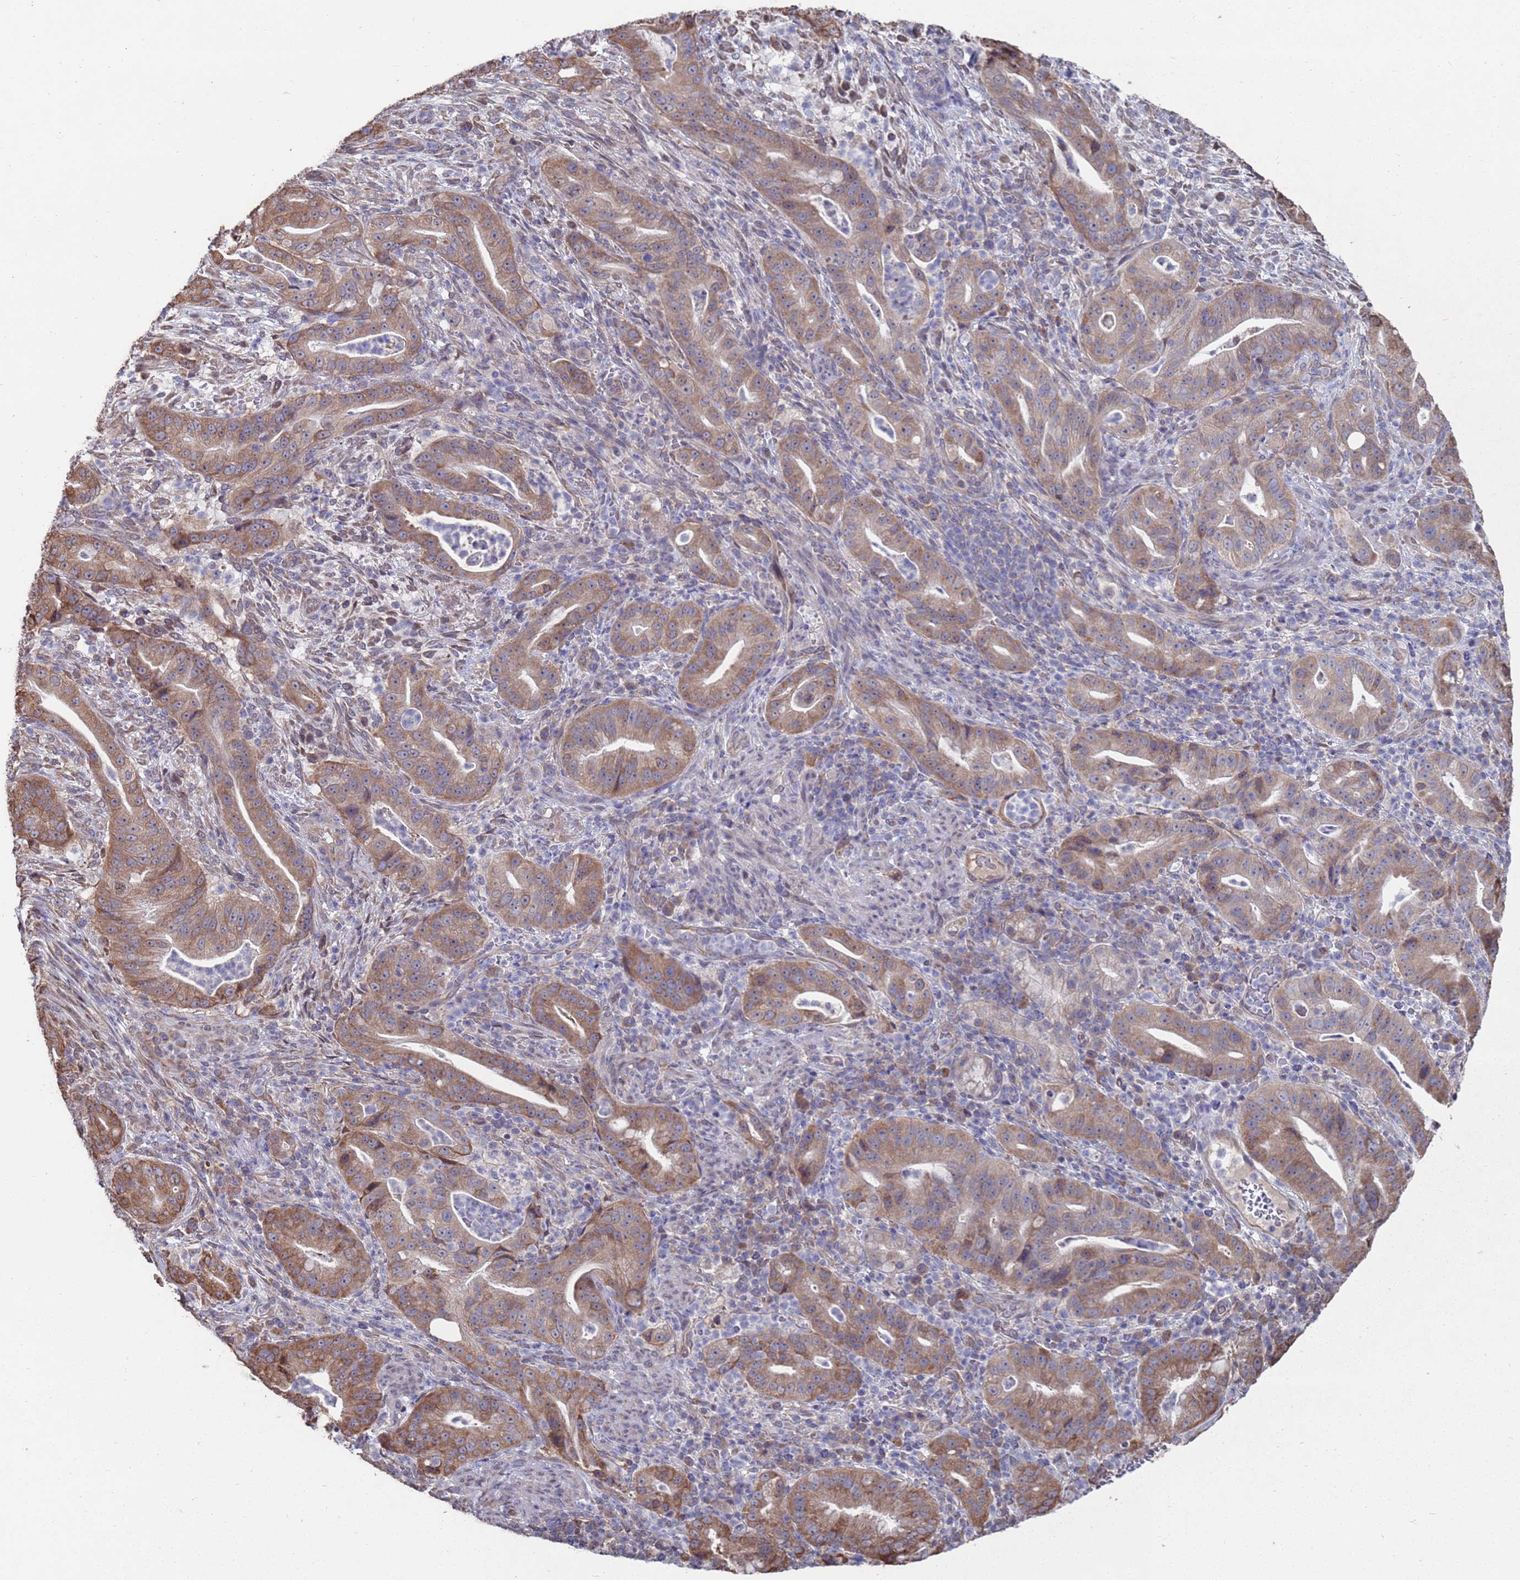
{"staining": {"intensity": "moderate", "quantity": ">75%", "location": "cytoplasmic/membranous"}, "tissue": "pancreatic cancer", "cell_type": "Tumor cells", "image_type": "cancer", "snomed": [{"axis": "morphology", "description": "Adenocarcinoma, NOS"}, {"axis": "topography", "description": "Pancreas"}], "caption": "Adenocarcinoma (pancreatic) stained for a protein displays moderate cytoplasmic/membranous positivity in tumor cells.", "gene": "CFAP119", "patient": {"sex": "male", "age": 71}}